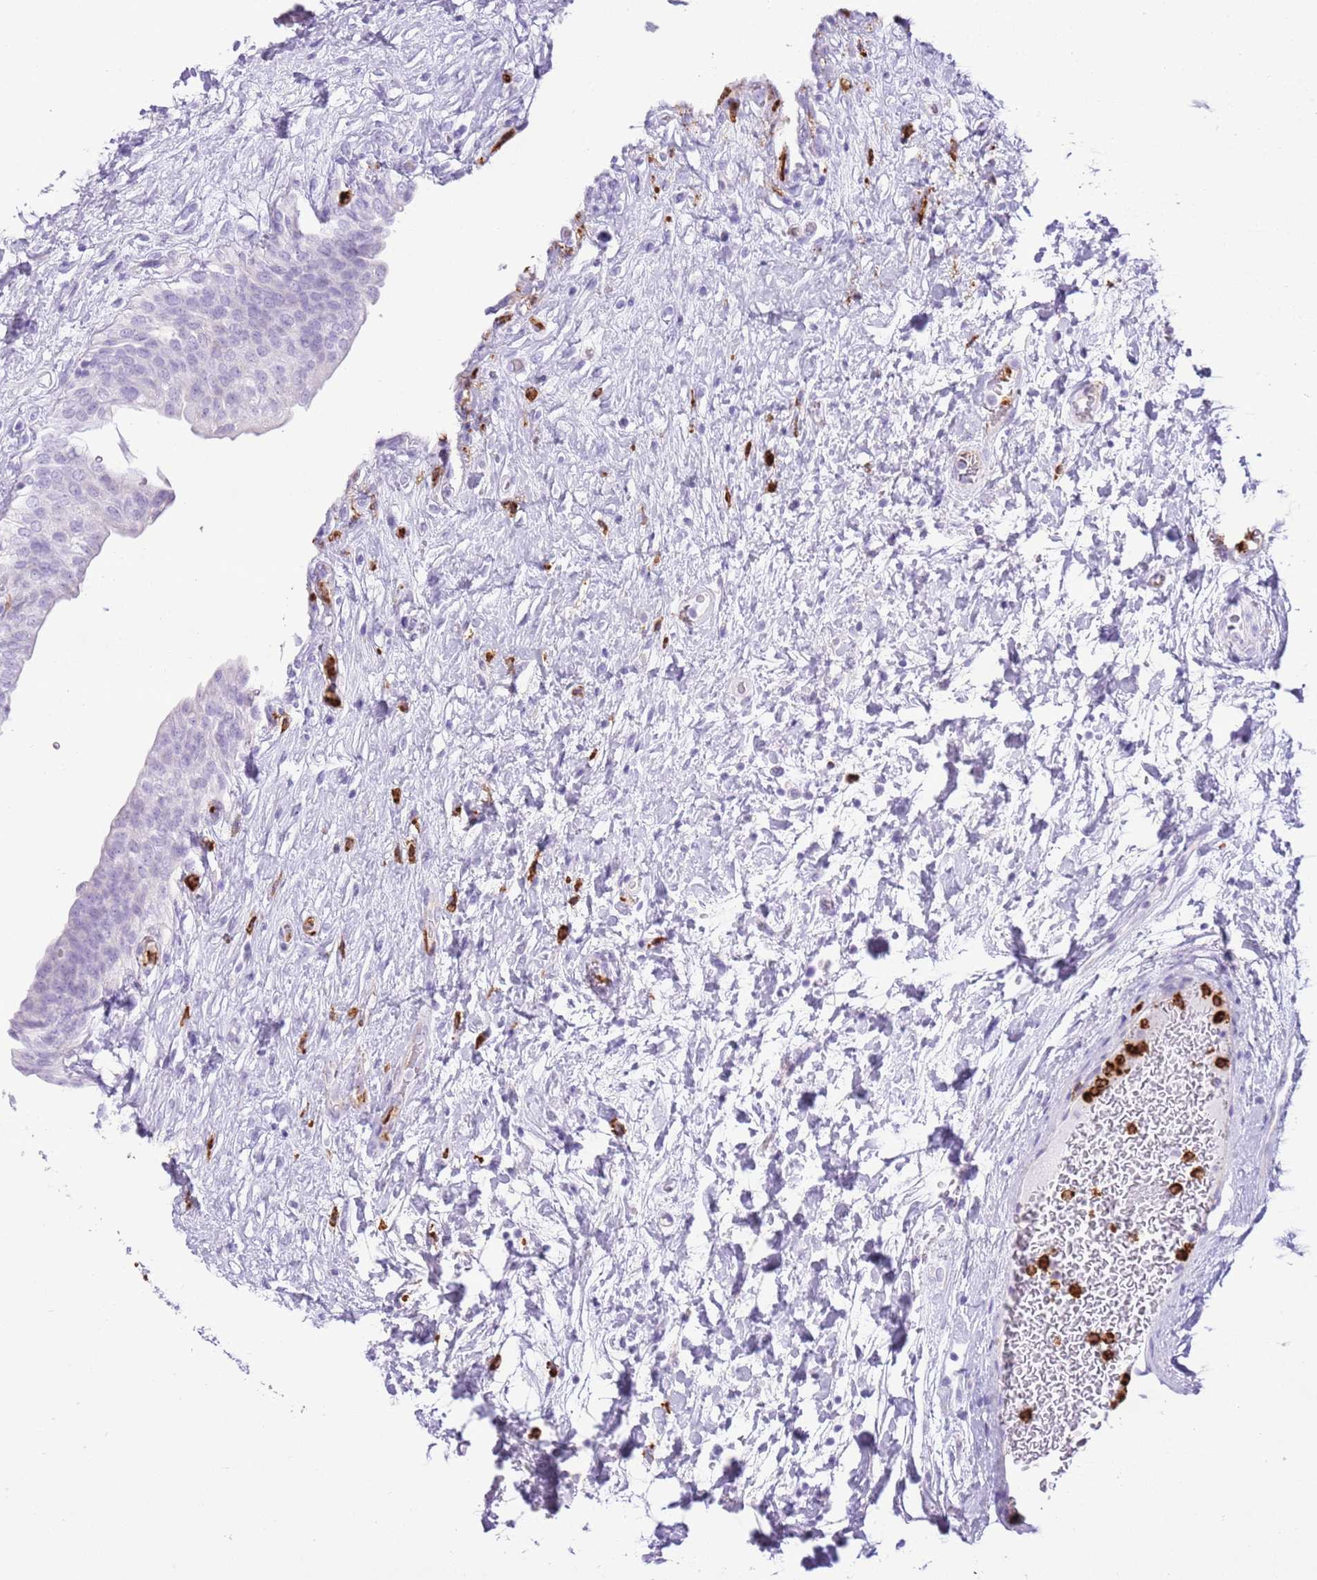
{"staining": {"intensity": "negative", "quantity": "none", "location": "none"}, "tissue": "urinary bladder", "cell_type": "Urothelial cells", "image_type": "normal", "snomed": [{"axis": "morphology", "description": "Normal tissue, NOS"}, {"axis": "topography", "description": "Urinary bladder"}], "caption": "This is an immunohistochemistry (IHC) photomicrograph of unremarkable urinary bladder. There is no staining in urothelial cells.", "gene": "CD177", "patient": {"sex": "male", "age": 74}}